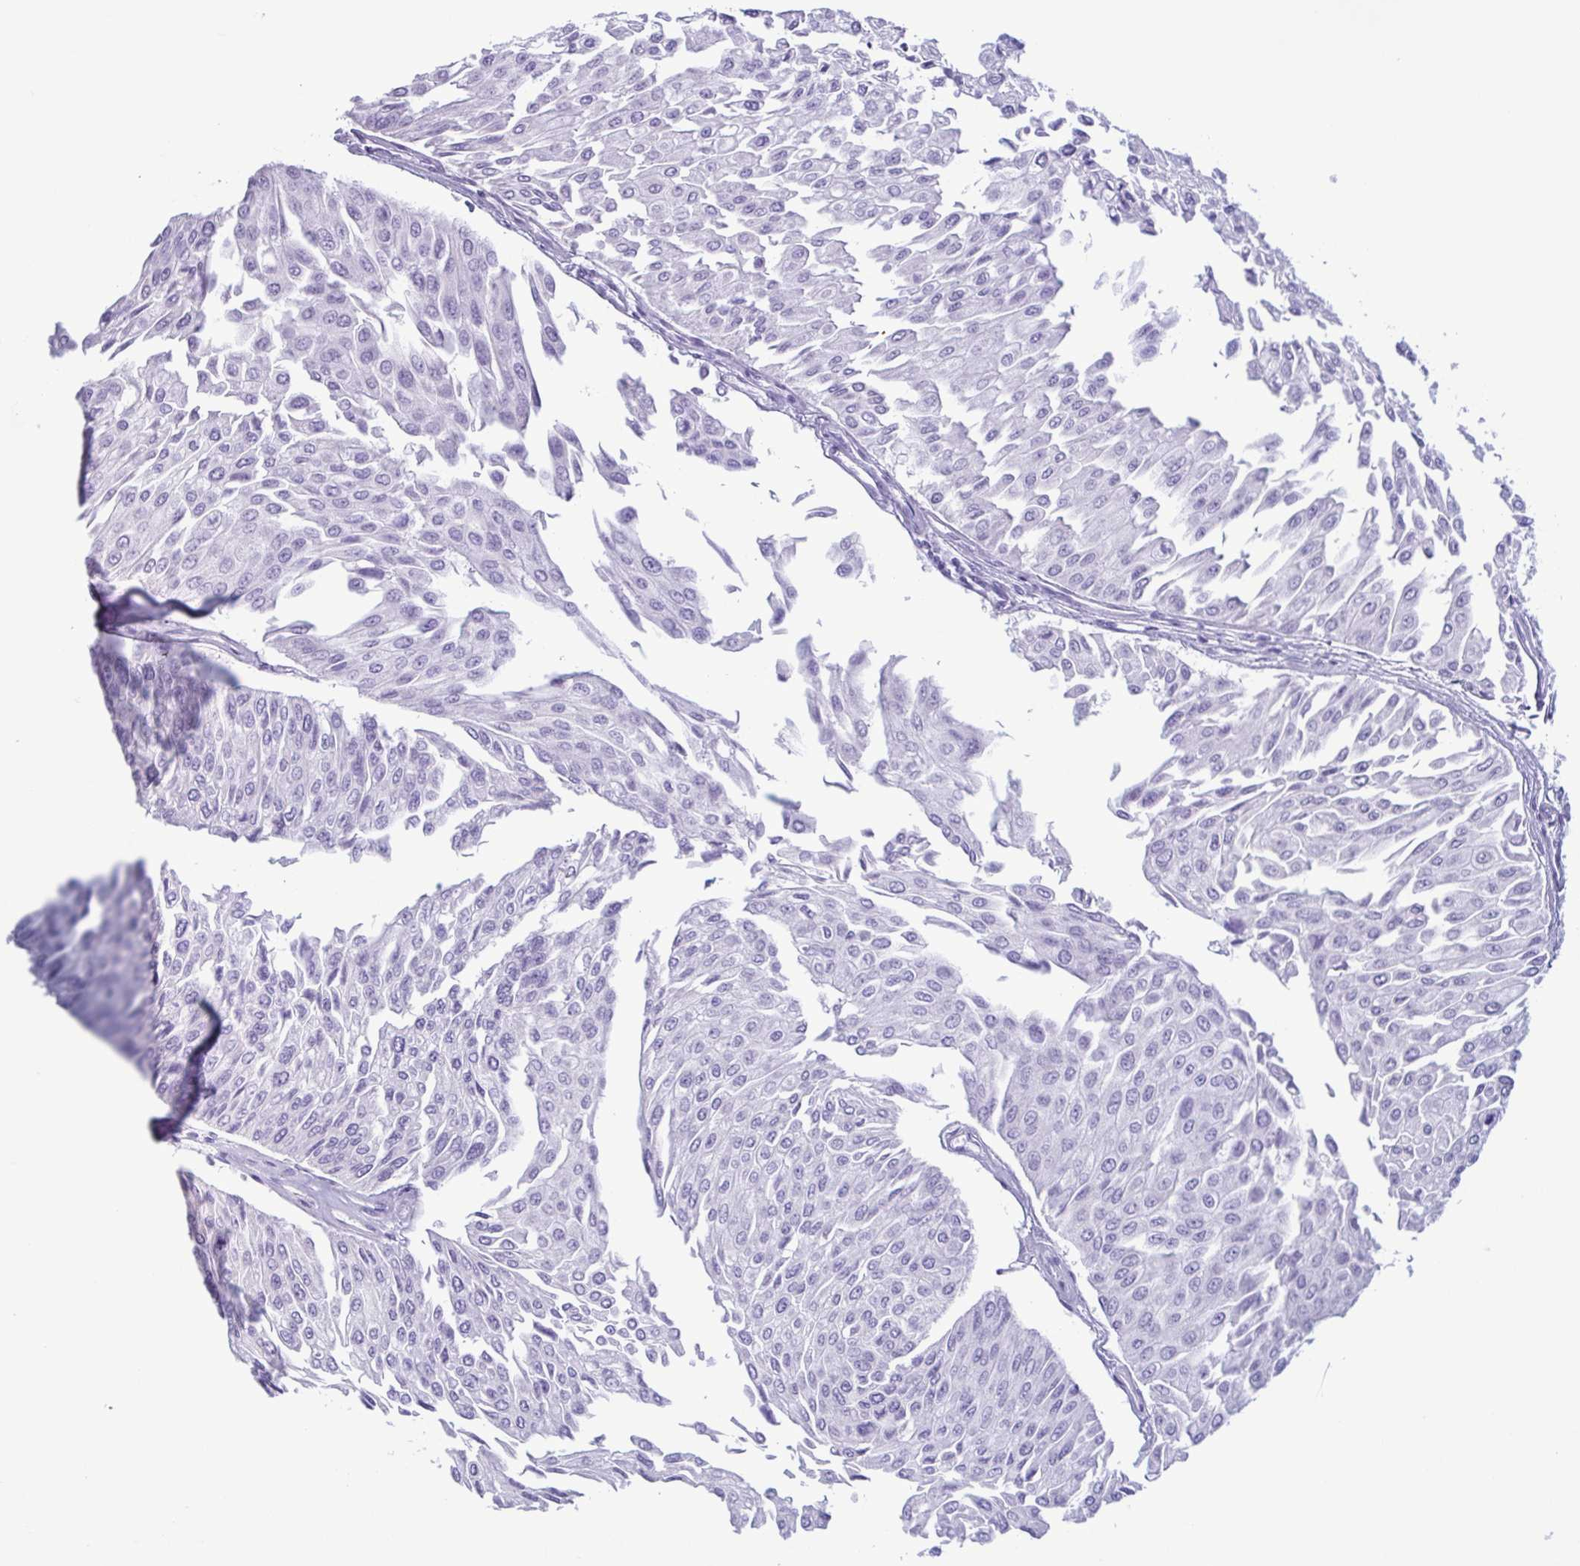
{"staining": {"intensity": "negative", "quantity": "none", "location": "none"}, "tissue": "urothelial cancer", "cell_type": "Tumor cells", "image_type": "cancer", "snomed": [{"axis": "morphology", "description": "Urothelial carcinoma, NOS"}, {"axis": "topography", "description": "Urinary bladder"}], "caption": "IHC of transitional cell carcinoma shows no positivity in tumor cells. (DAB immunohistochemistry (IHC) visualized using brightfield microscopy, high magnification).", "gene": "LTF", "patient": {"sex": "male", "age": 67}}